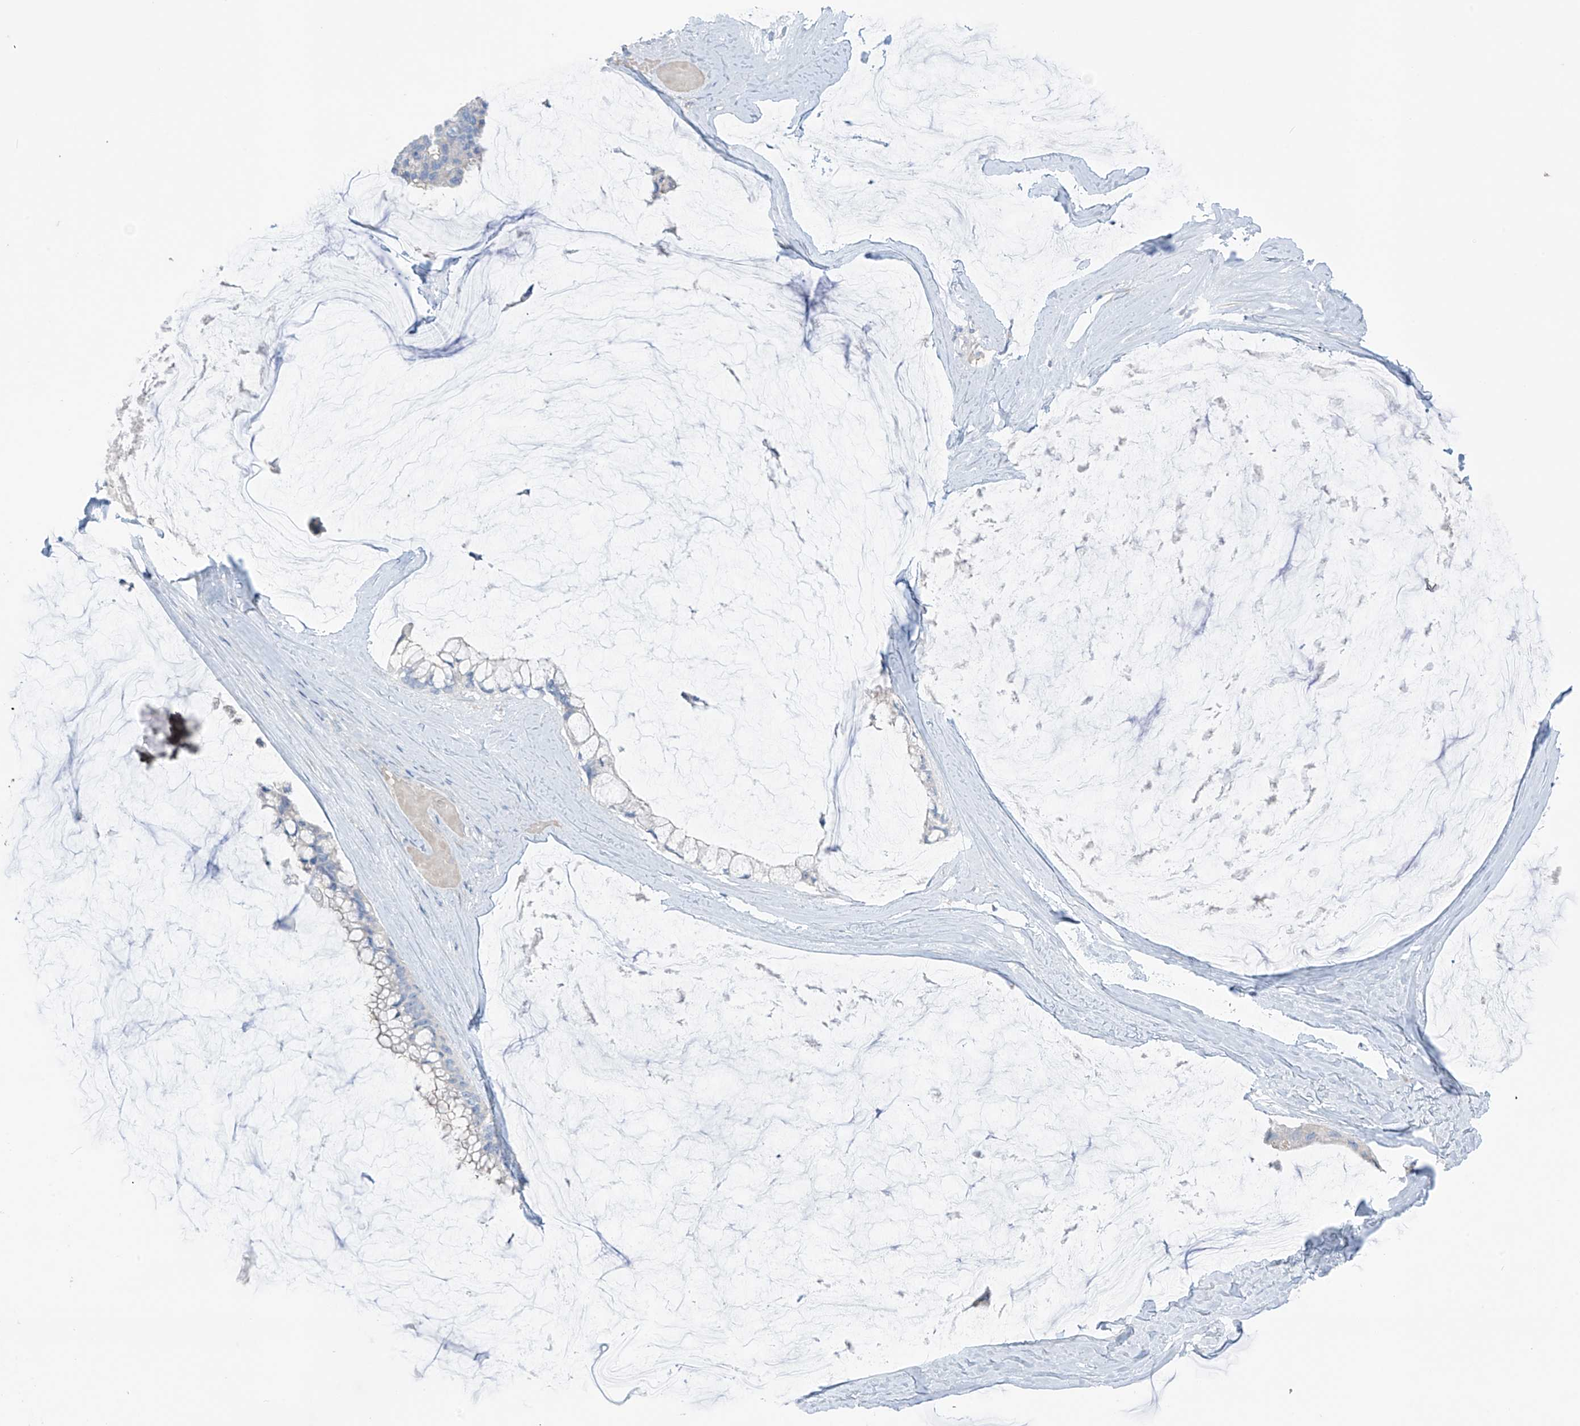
{"staining": {"intensity": "negative", "quantity": "none", "location": "none"}, "tissue": "ovarian cancer", "cell_type": "Tumor cells", "image_type": "cancer", "snomed": [{"axis": "morphology", "description": "Cystadenocarcinoma, mucinous, NOS"}, {"axis": "topography", "description": "Ovary"}], "caption": "Immunohistochemistry (IHC) photomicrograph of neoplastic tissue: human ovarian mucinous cystadenocarcinoma stained with DAB (3,3'-diaminobenzidine) shows no significant protein staining in tumor cells.", "gene": "ASPRV1", "patient": {"sex": "female", "age": 39}}